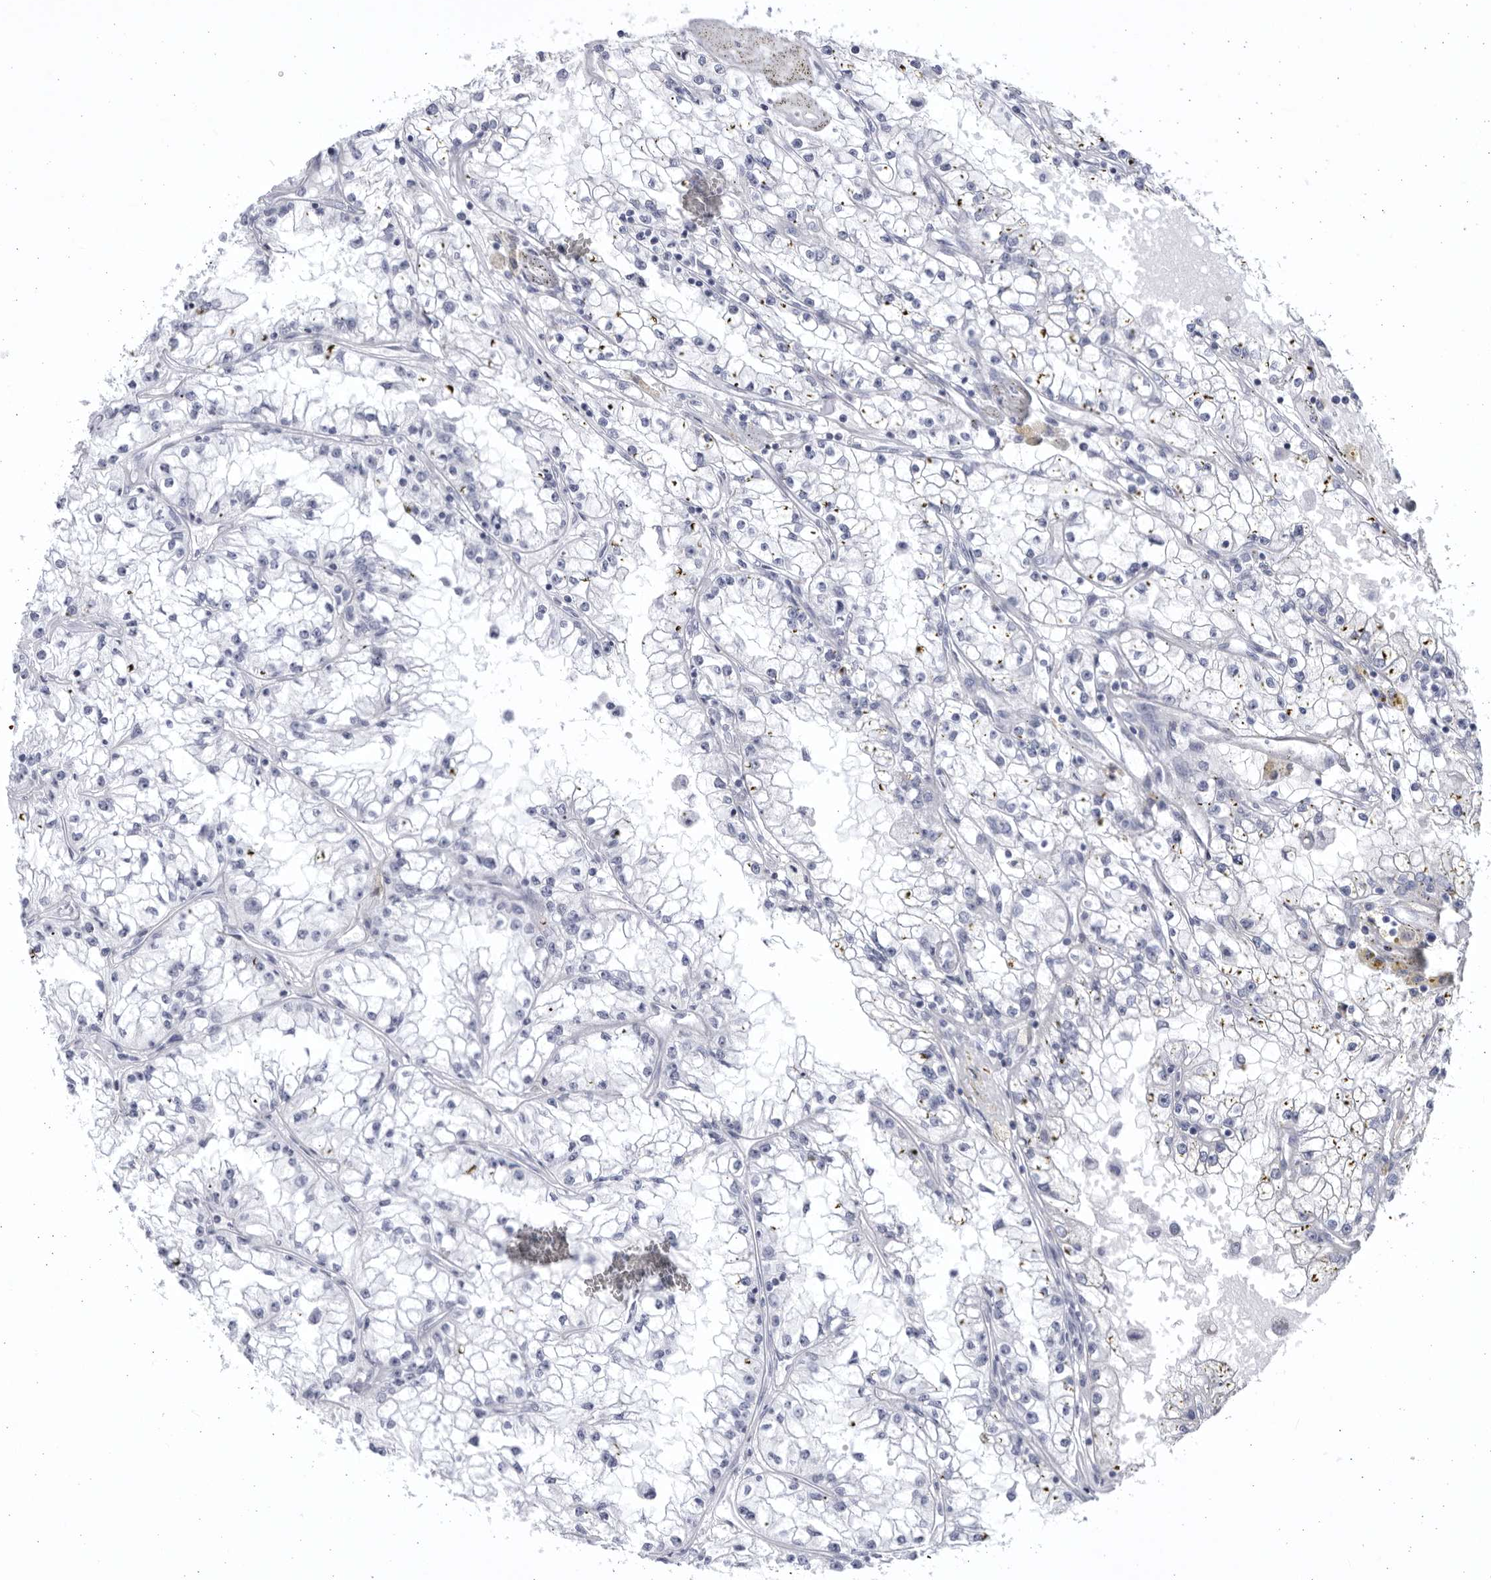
{"staining": {"intensity": "negative", "quantity": "none", "location": "none"}, "tissue": "renal cancer", "cell_type": "Tumor cells", "image_type": "cancer", "snomed": [{"axis": "morphology", "description": "Adenocarcinoma, NOS"}, {"axis": "topography", "description": "Kidney"}], "caption": "This is an IHC histopathology image of renal adenocarcinoma. There is no positivity in tumor cells.", "gene": "CCDC181", "patient": {"sex": "male", "age": 56}}